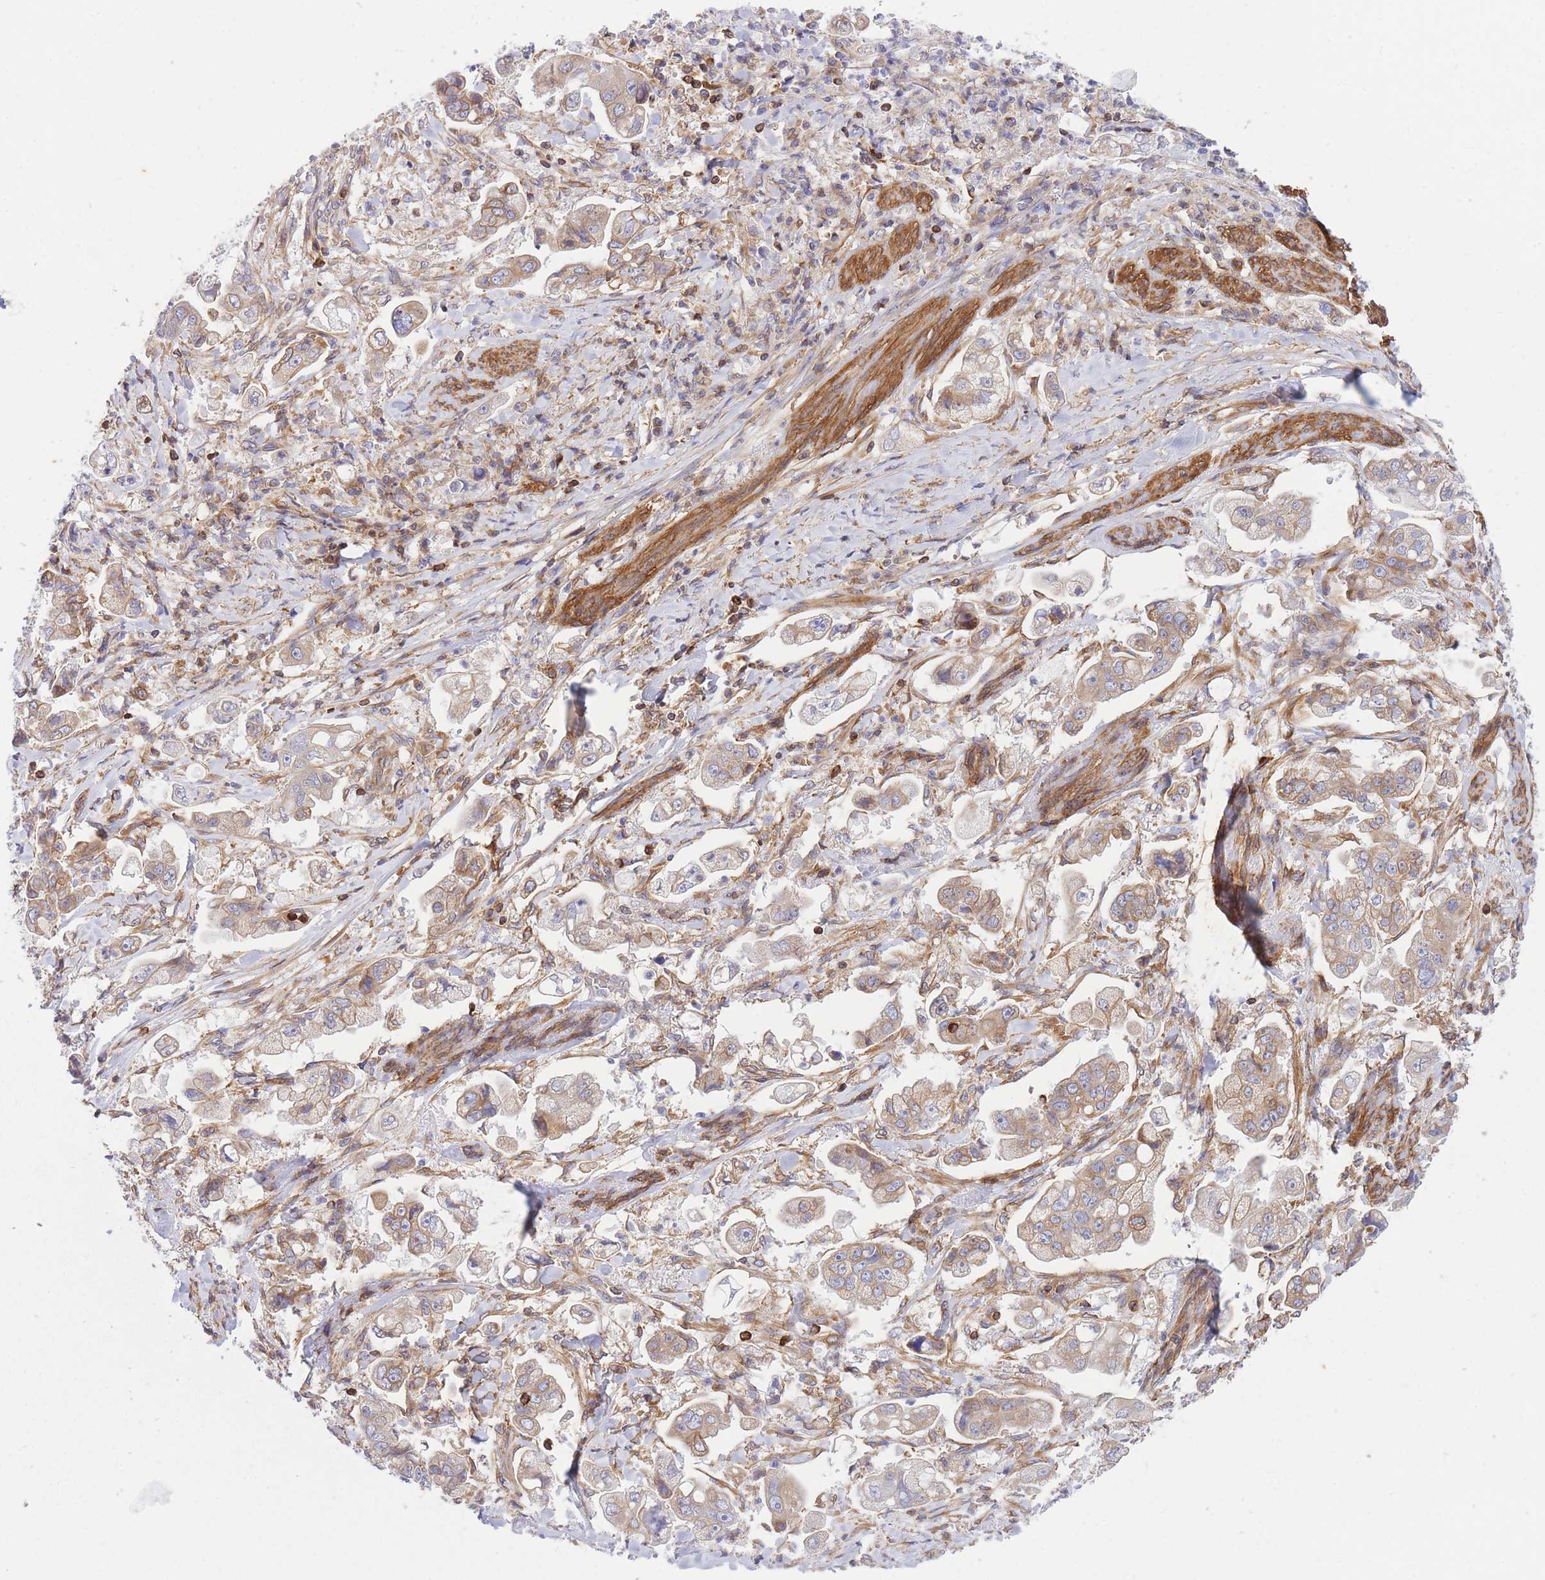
{"staining": {"intensity": "weak", "quantity": ">75%", "location": "cytoplasmic/membranous"}, "tissue": "stomach cancer", "cell_type": "Tumor cells", "image_type": "cancer", "snomed": [{"axis": "morphology", "description": "Adenocarcinoma, NOS"}, {"axis": "topography", "description": "Stomach"}], "caption": "Immunohistochemical staining of stomach cancer (adenocarcinoma) demonstrates weak cytoplasmic/membranous protein positivity in about >75% of tumor cells.", "gene": "REM1", "patient": {"sex": "male", "age": 62}}